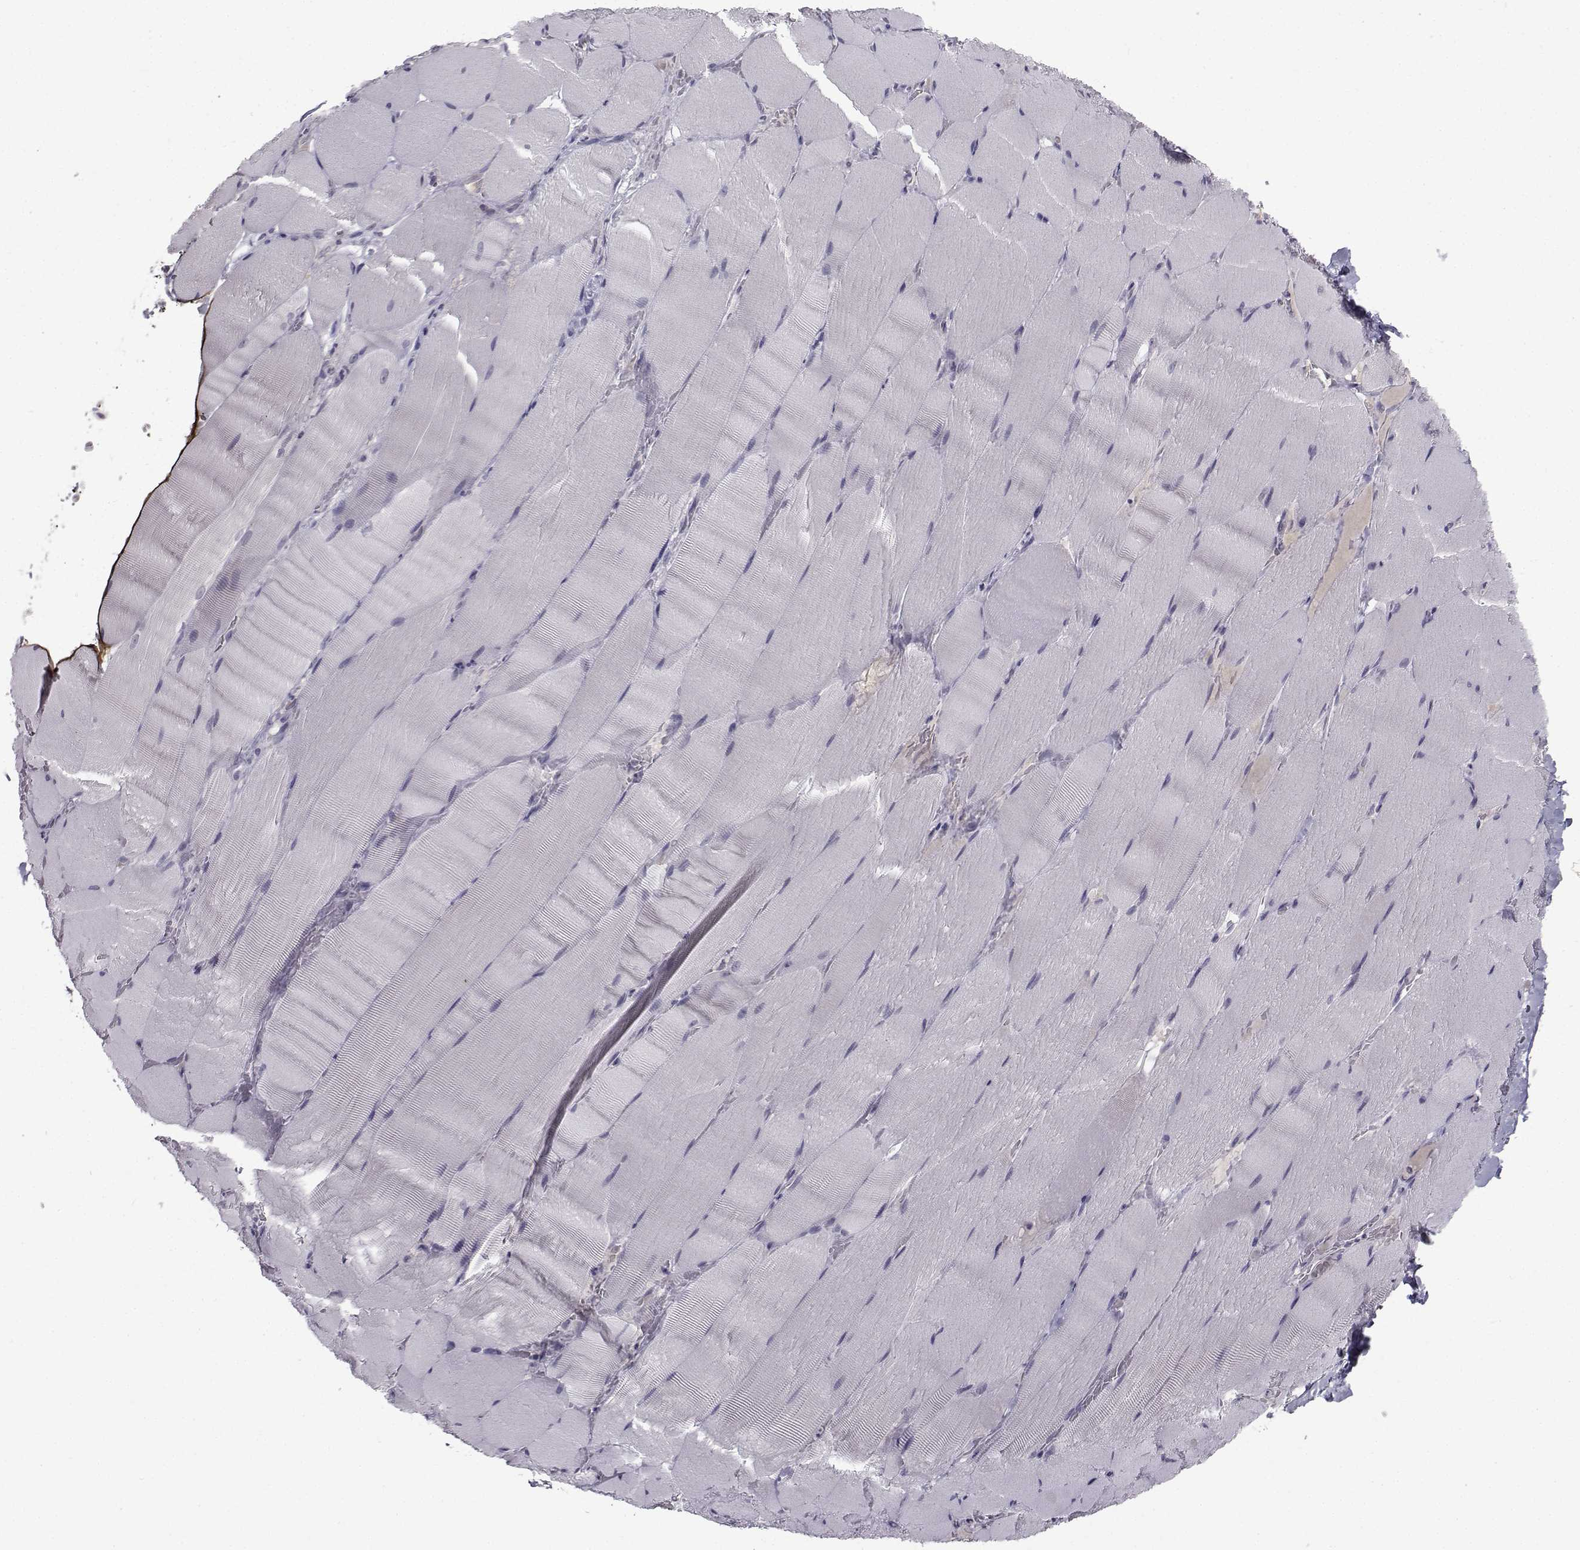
{"staining": {"intensity": "negative", "quantity": "none", "location": "none"}, "tissue": "skeletal muscle", "cell_type": "Myocytes", "image_type": "normal", "snomed": [{"axis": "morphology", "description": "Normal tissue, NOS"}, {"axis": "topography", "description": "Skeletal muscle"}], "caption": "Myocytes are negative for protein expression in benign human skeletal muscle. (DAB IHC with hematoxylin counter stain).", "gene": "PAX2", "patient": {"sex": "male", "age": 56}}